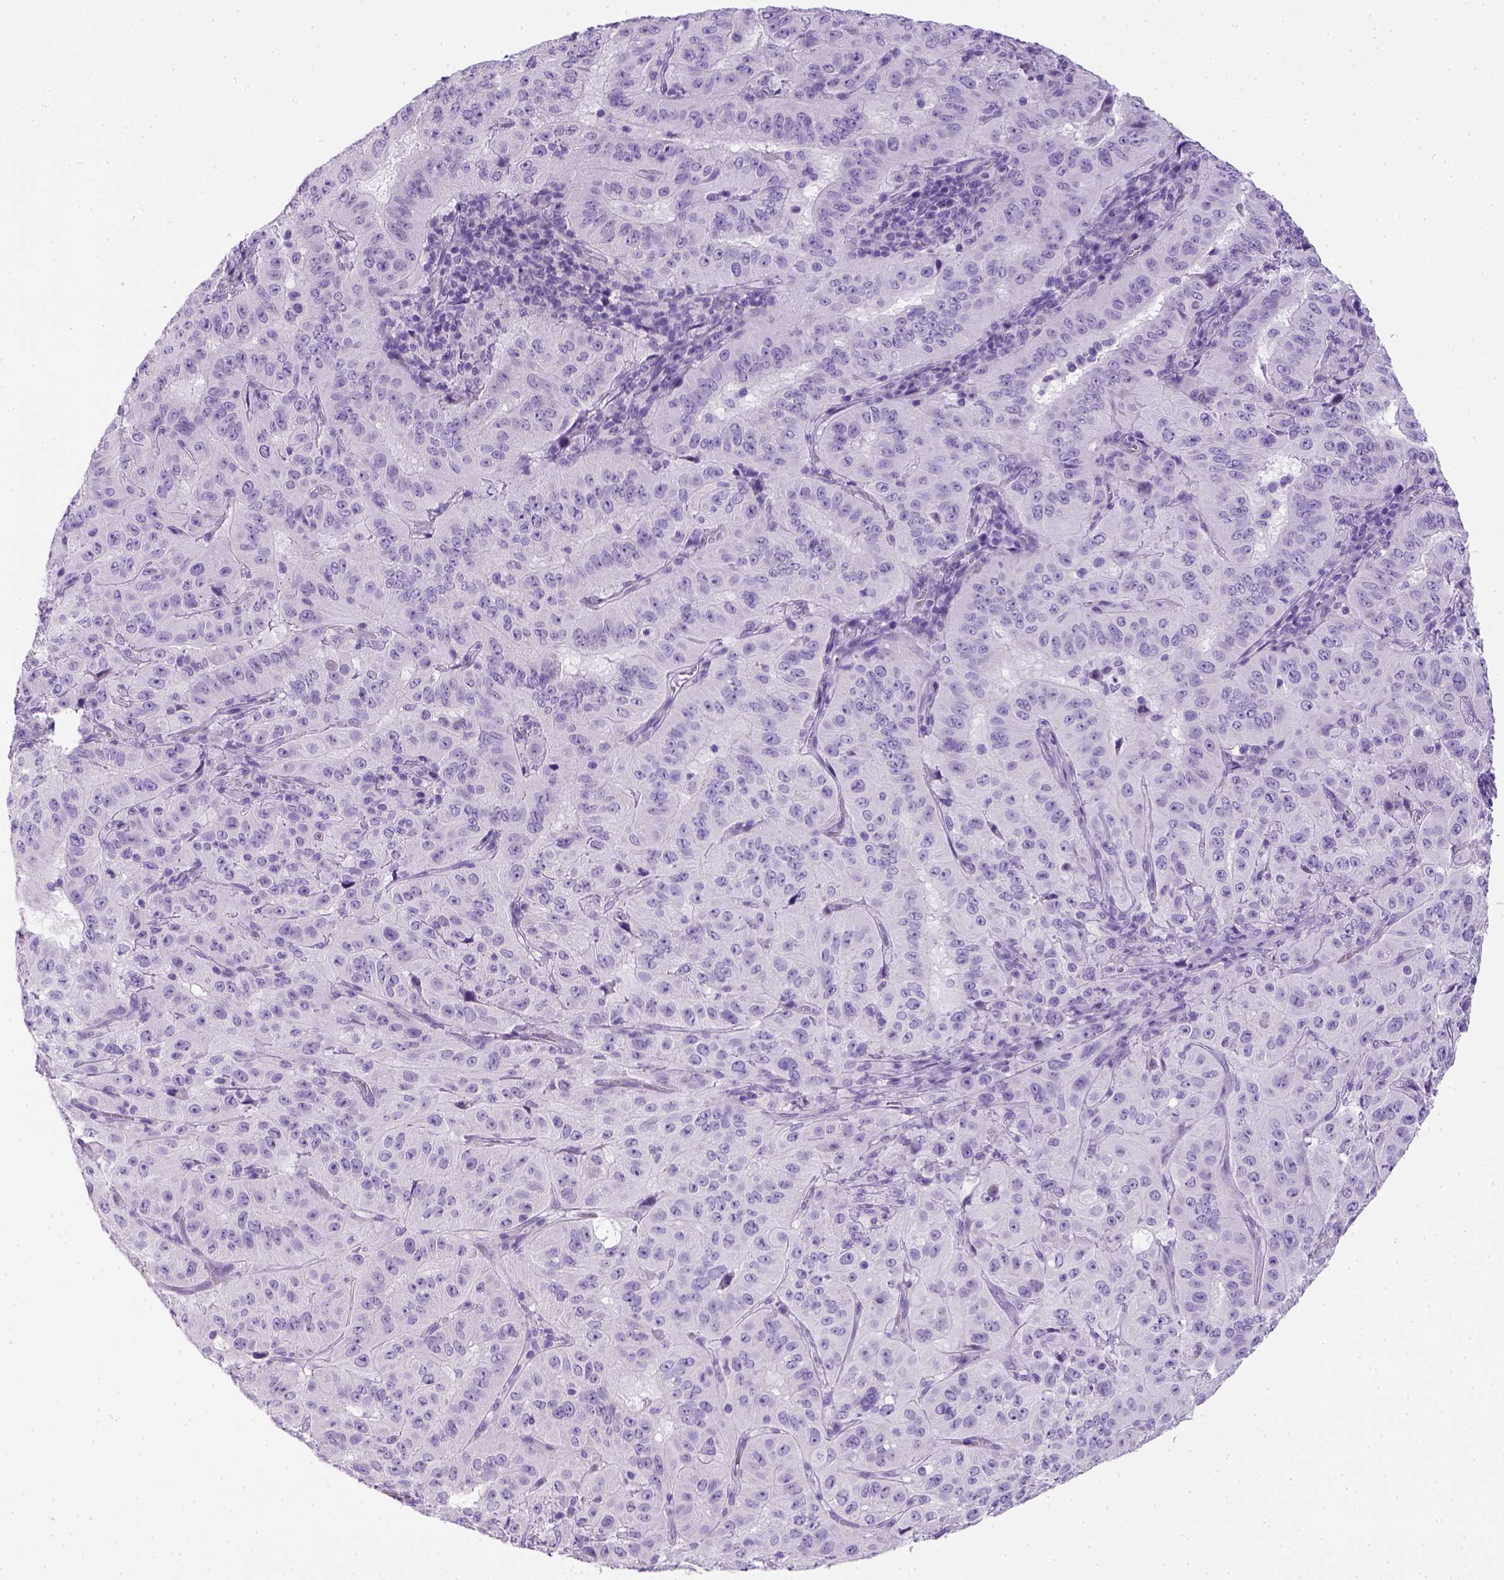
{"staining": {"intensity": "negative", "quantity": "none", "location": "none"}, "tissue": "pancreatic cancer", "cell_type": "Tumor cells", "image_type": "cancer", "snomed": [{"axis": "morphology", "description": "Adenocarcinoma, NOS"}, {"axis": "topography", "description": "Pancreas"}], "caption": "This is a image of immunohistochemistry (IHC) staining of pancreatic adenocarcinoma, which shows no staining in tumor cells. Nuclei are stained in blue.", "gene": "KRT71", "patient": {"sex": "male", "age": 63}}